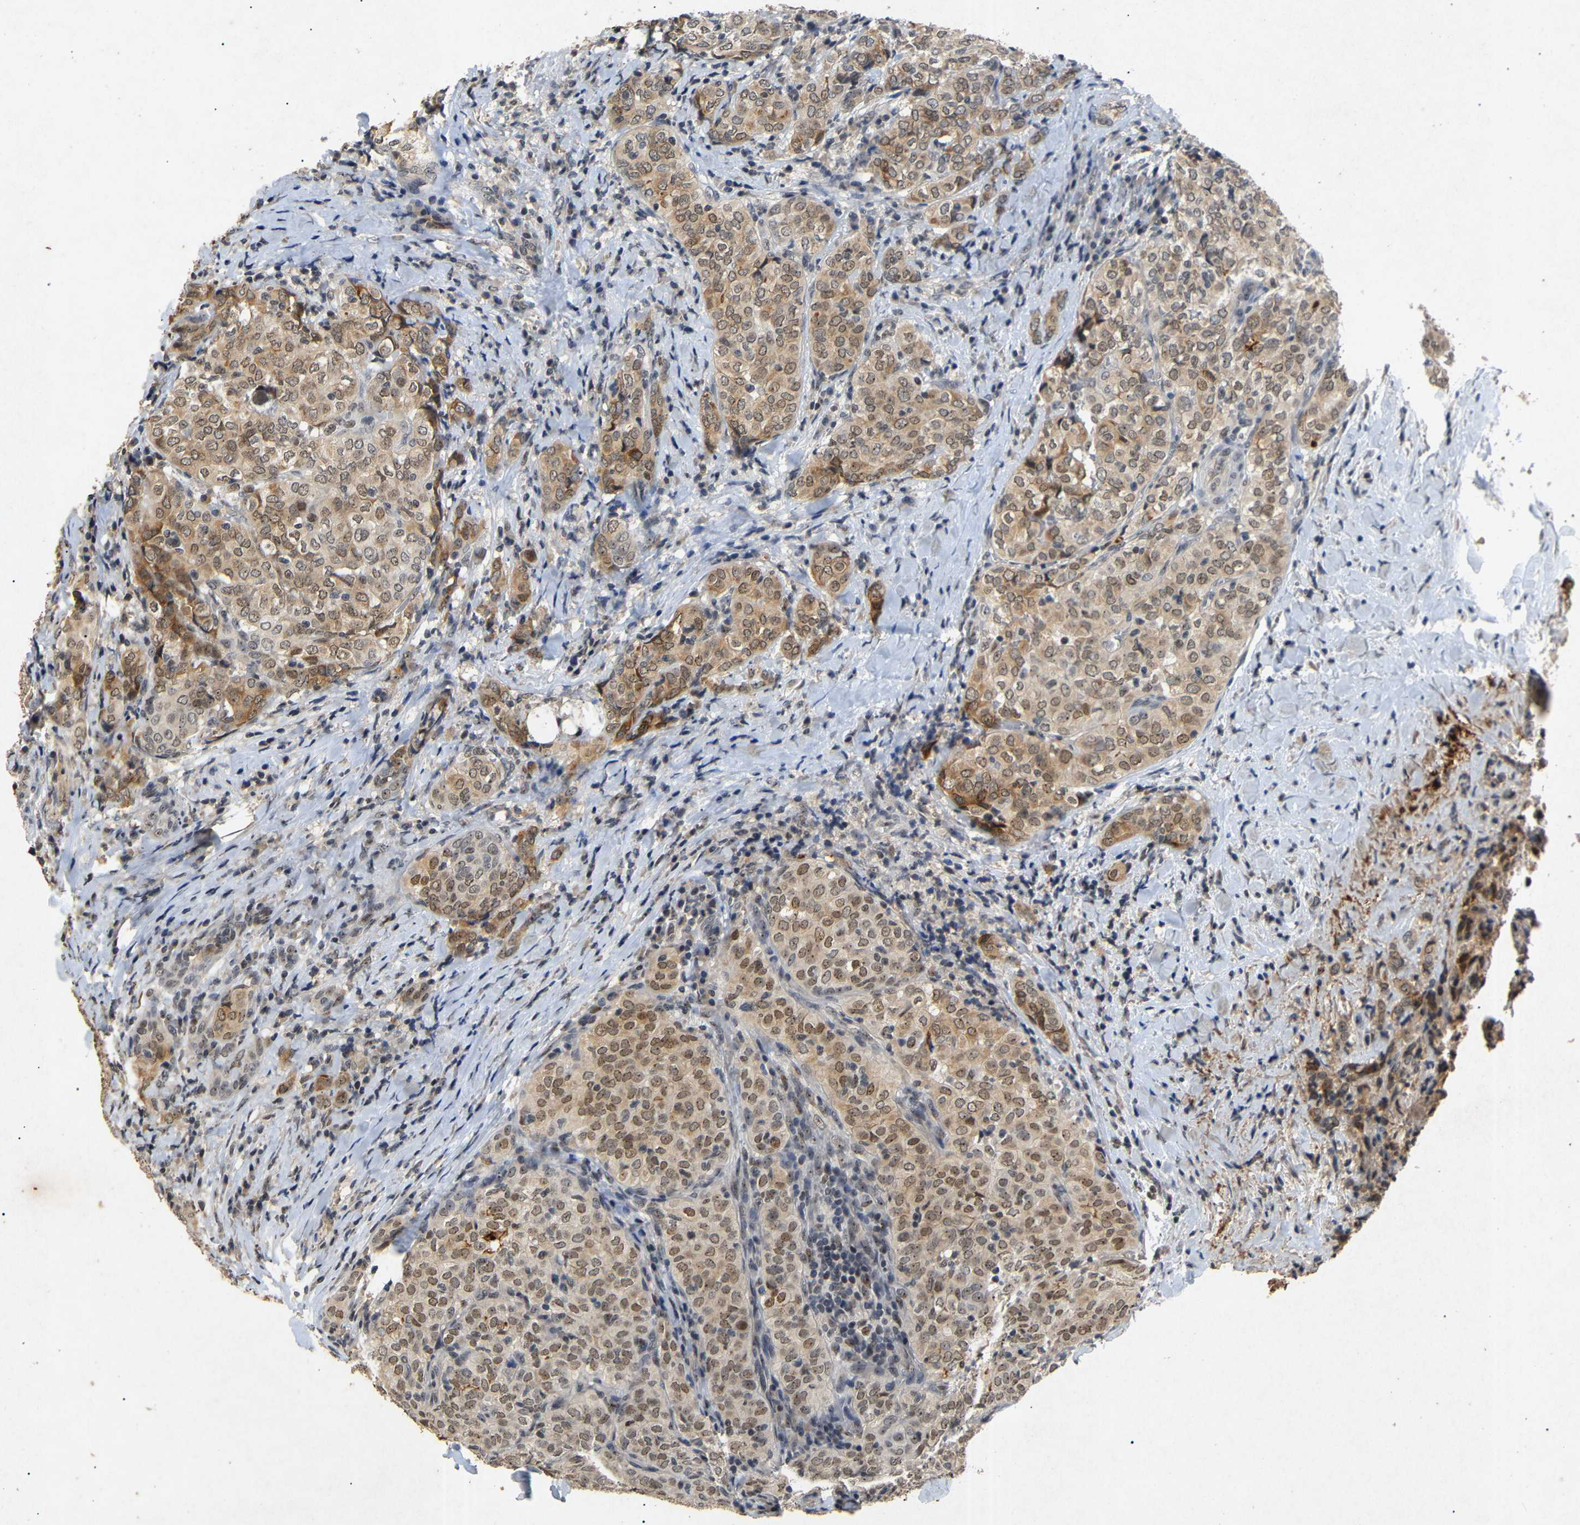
{"staining": {"intensity": "moderate", "quantity": ">75%", "location": "cytoplasmic/membranous,nuclear"}, "tissue": "thyroid cancer", "cell_type": "Tumor cells", "image_type": "cancer", "snomed": [{"axis": "morphology", "description": "Normal tissue, NOS"}, {"axis": "morphology", "description": "Papillary adenocarcinoma, NOS"}, {"axis": "topography", "description": "Thyroid gland"}], "caption": "Immunohistochemistry (IHC) staining of thyroid cancer, which exhibits medium levels of moderate cytoplasmic/membranous and nuclear positivity in approximately >75% of tumor cells indicating moderate cytoplasmic/membranous and nuclear protein positivity. The staining was performed using DAB (brown) for protein detection and nuclei were counterstained in hematoxylin (blue).", "gene": "PARN", "patient": {"sex": "female", "age": 30}}